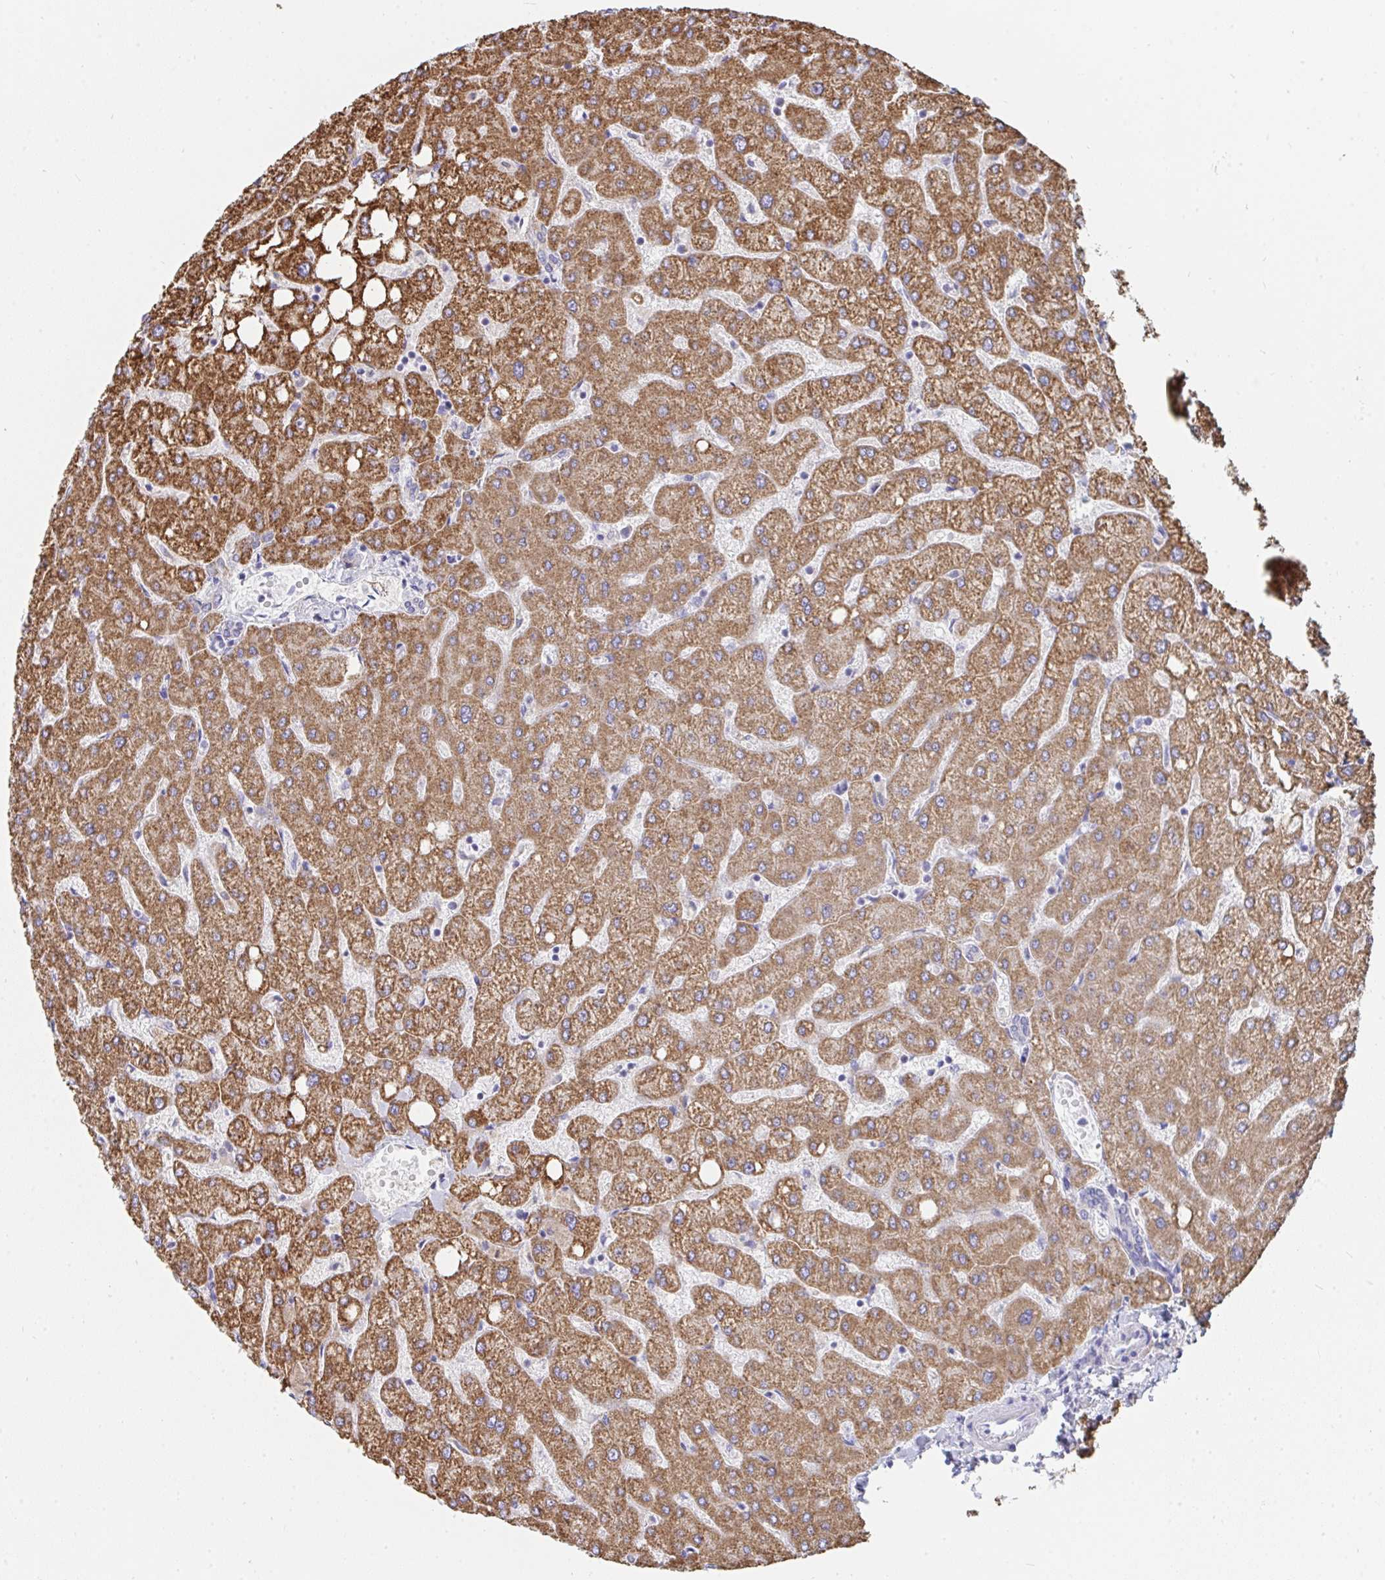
{"staining": {"intensity": "negative", "quantity": "none", "location": "none"}, "tissue": "liver", "cell_type": "Cholangiocytes", "image_type": "normal", "snomed": [{"axis": "morphology", "description": "Normal tissue, NOS"}, {"axis": "topography", "description": "Liver"}], "caption": "Immunohistochemistry image of unremarkable human liver stained for a protein (brown), which demonstrates no expression in cholangiocytes.", "gene": "AIFM1", "patient": {"sex": "female", "age": 54}}